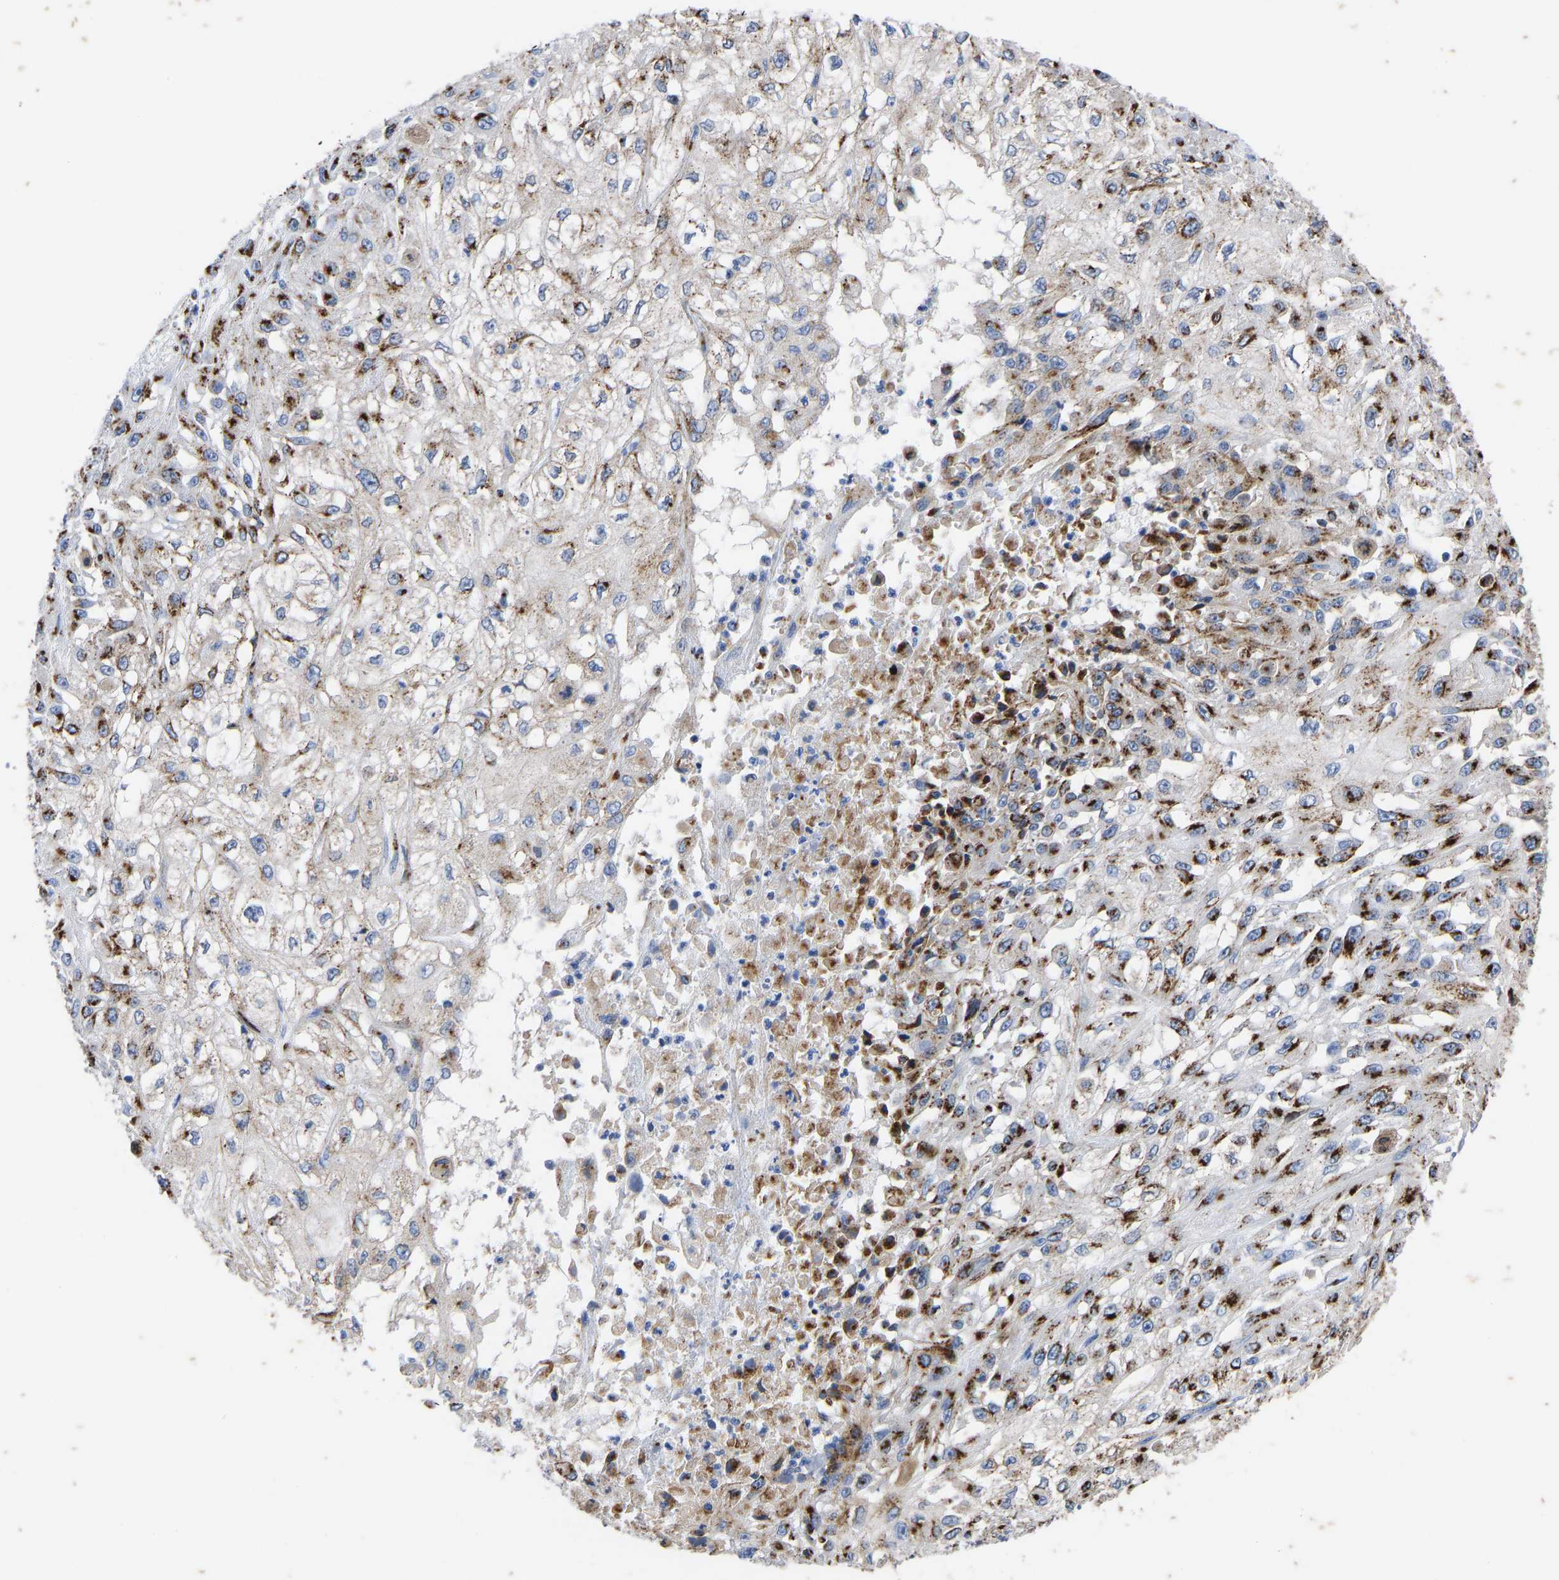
{"staining": {"intensity": "strong", "quantity": ">75%", "location": "cytoplasmic/membranous"}, "tissue": "skin cancer", "cell_type": "Tumor cells", "image_type": "cancer", "snomed": [{"axis": "morphology", "description": "Squamous cell carcinoma, NOS"}, {"axis": "morphology", "description": "Squamous cell carcinoma, metastatic, NOS"}, {"axis": "topography", "description": "Skin"}, {"axis": "topography", "description": "Lymph node"}], "caption": "The histopathology image reveals a brown stain indicating the presence of a protein in the cytoplasmic/membranous of tumor cells in skin metastatic squamous cell carcinoma.", "gene": "TMEM87A", "patient": {"sex": "male", "age": 75}}